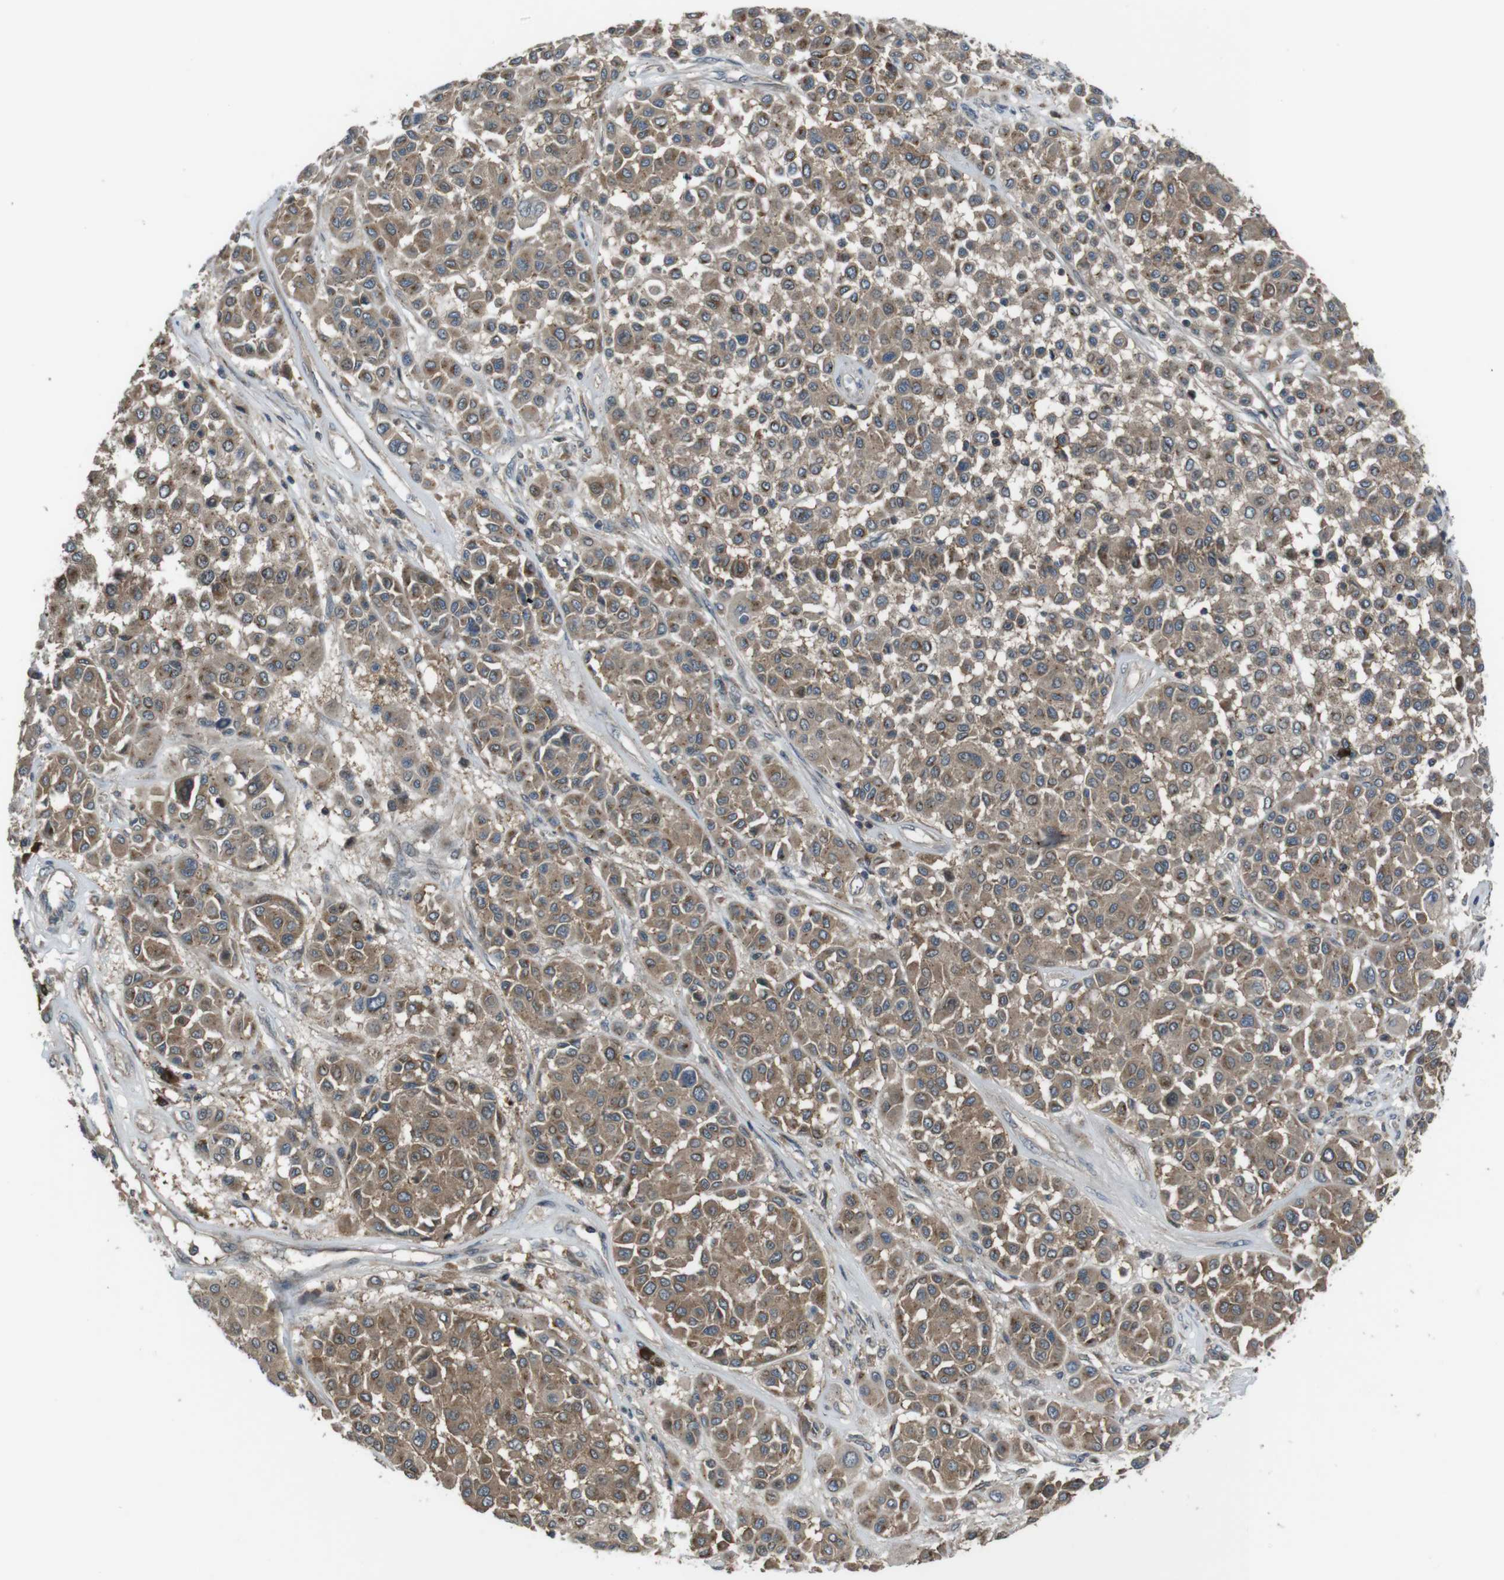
{"staining": {"intensity": "moderate", "quantity": ">75%", "location": "cytoplasmic/membranous"}, "tissue": "melanoma", "cell_type": "Tumor cells", "image_type": "cancer", "snomed": [{"axis": "morphology", "description": "Malignant melanoma, Metastatic site"}, {"axis": "topography", "description": "Soft tissue"}], "caption": "Brown immunohistochemical staining in human melanoma shows moderate cytoplasmic/membranous expression in about >75% of tumor cells. The protein is shown in brown color, while the nuclei are stained blue.", "gene": "SLC22A23", "patient": {"sex": "male", "age": 41}}